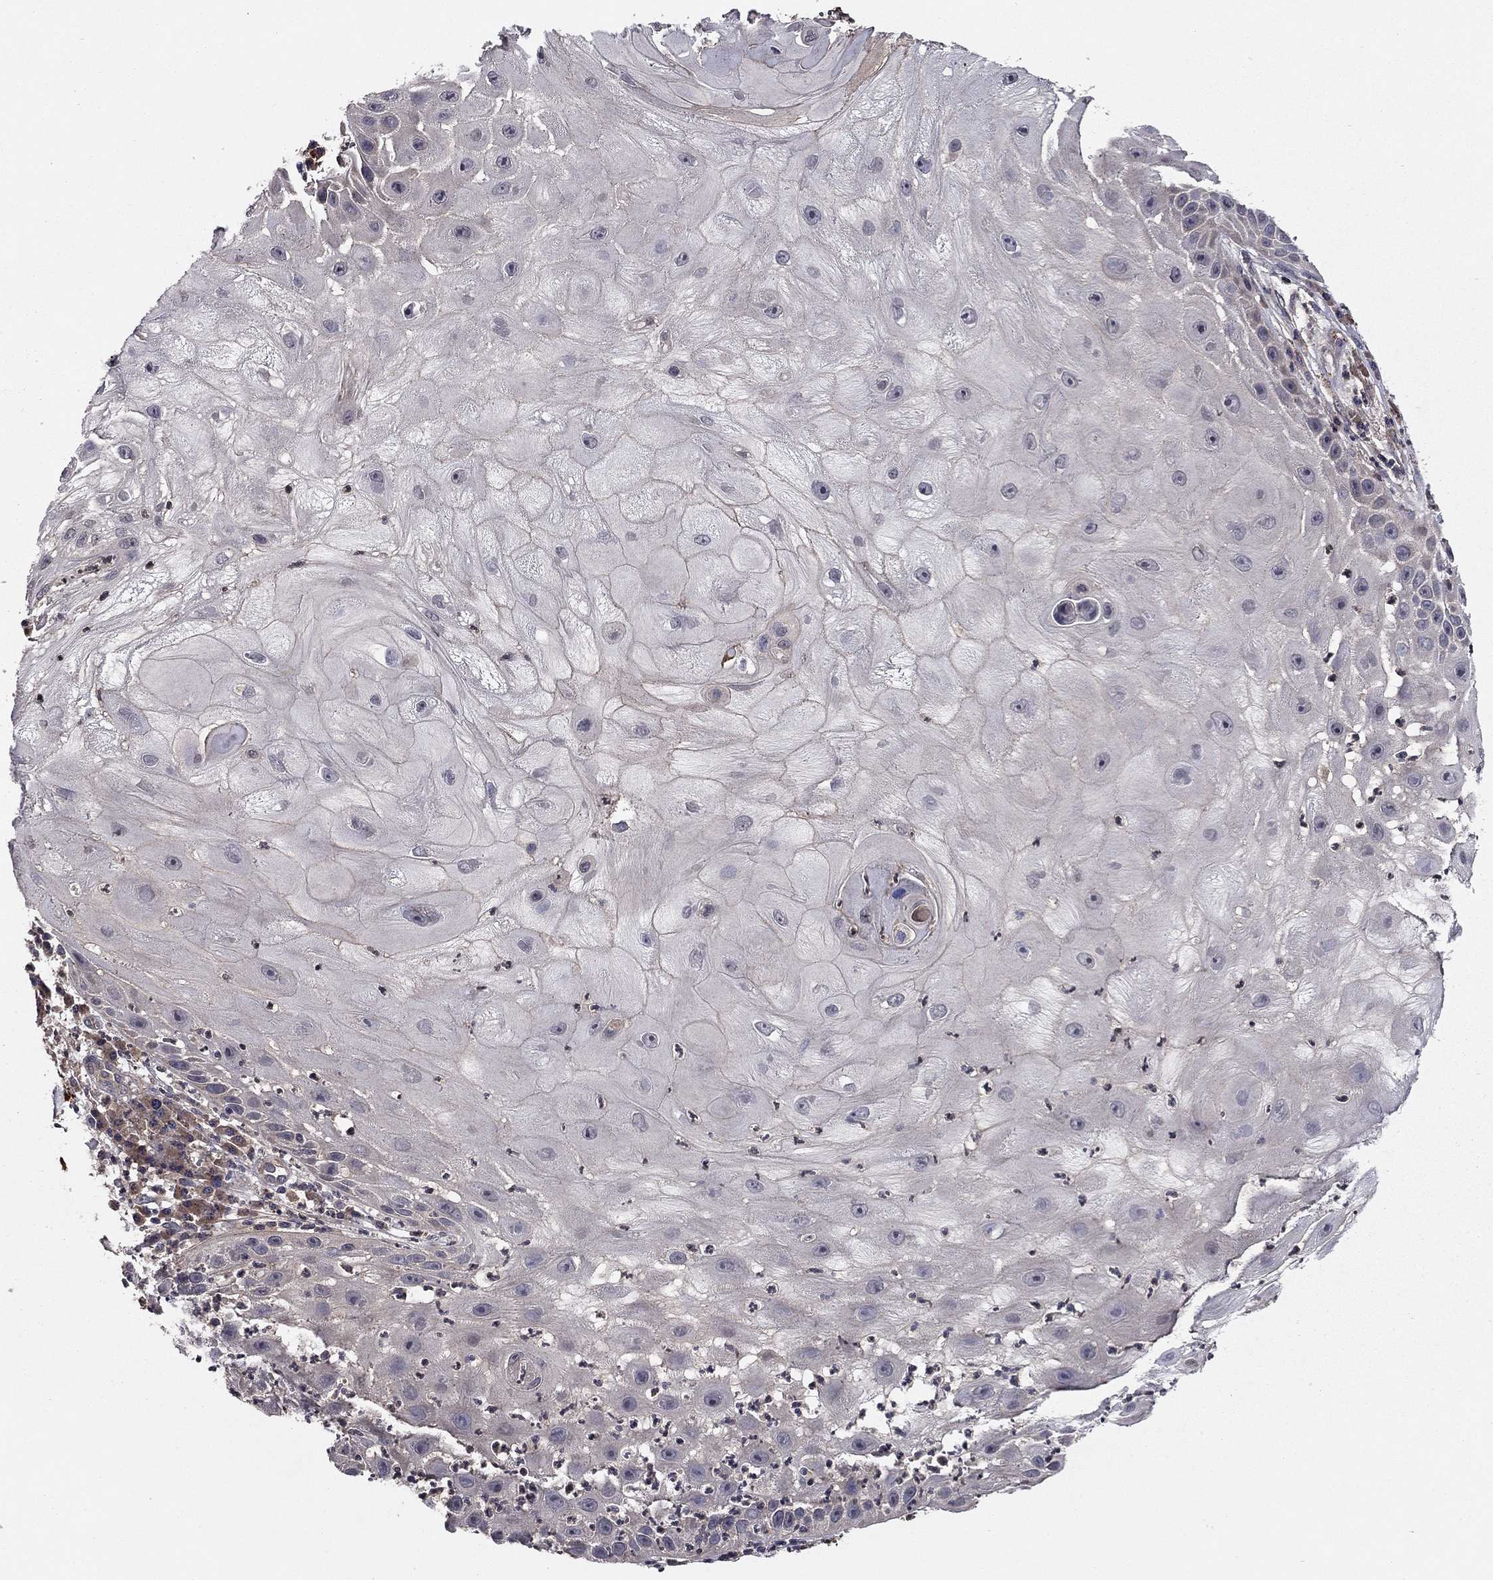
{"staining": {"intensity": "negative", "quantity": "none", "location": "none"}, "tissue": "skin cancer", "cell_type": "Tumor cells", "image_type": "cancer", "snomed": [{"axis": "morphology", "description": "Normal tissue, NOS"}, {"axis": "morphology", "description": "Squamous cell carcinoma, NOS"}, {"axis": "topography", "description": "Skin"}], "caption": "Immunohistochemistry histopathology image of neoplastic tissue: squamous cell carcinoma (skin) stained with DAB (3,3'-diaminobenzidine) exhibits no significant protein expression in tumor cells.", "gene": "PROS1", "patient": {"sex": "male", "age": 79}}